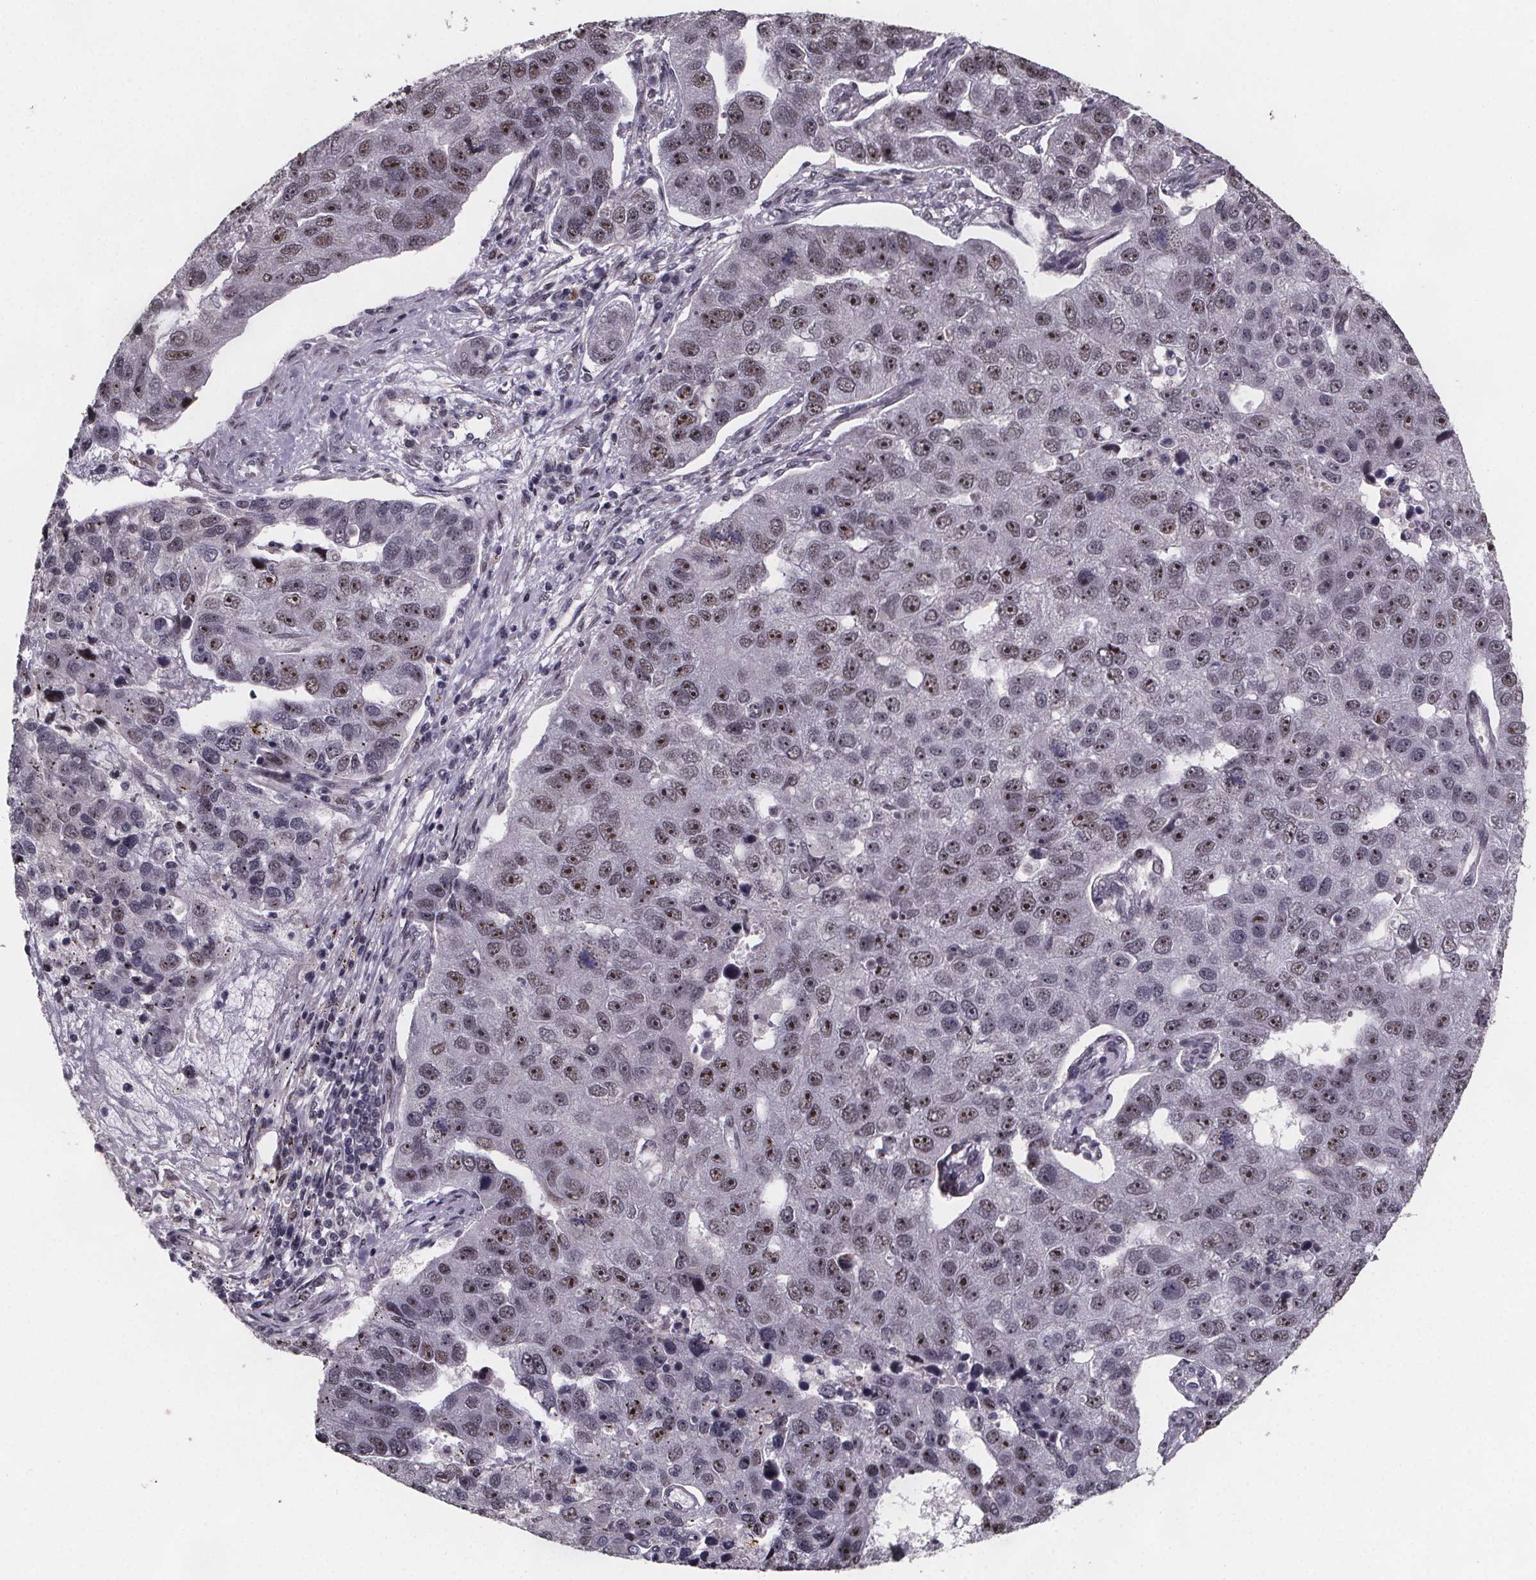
{"staining": {"intensity": "weak", "quantity": "25%-75%", "location": "nuclear"}, "tissue": "pancreatic cancer", "cell_type": "Tumor cells", "image_type": "cancer", "snomed": [{"axis": "morphology", "description": "Adenocarcinoma, NOS"}, {"axis": "topography", "description": "Pancreas"}], "caption": "Pancreatic cancer stained with a protein marker demonstrates weak staining in tumor cells.", "gene": "U2SURP", "patient": {"sex": "female", "age": 61}}